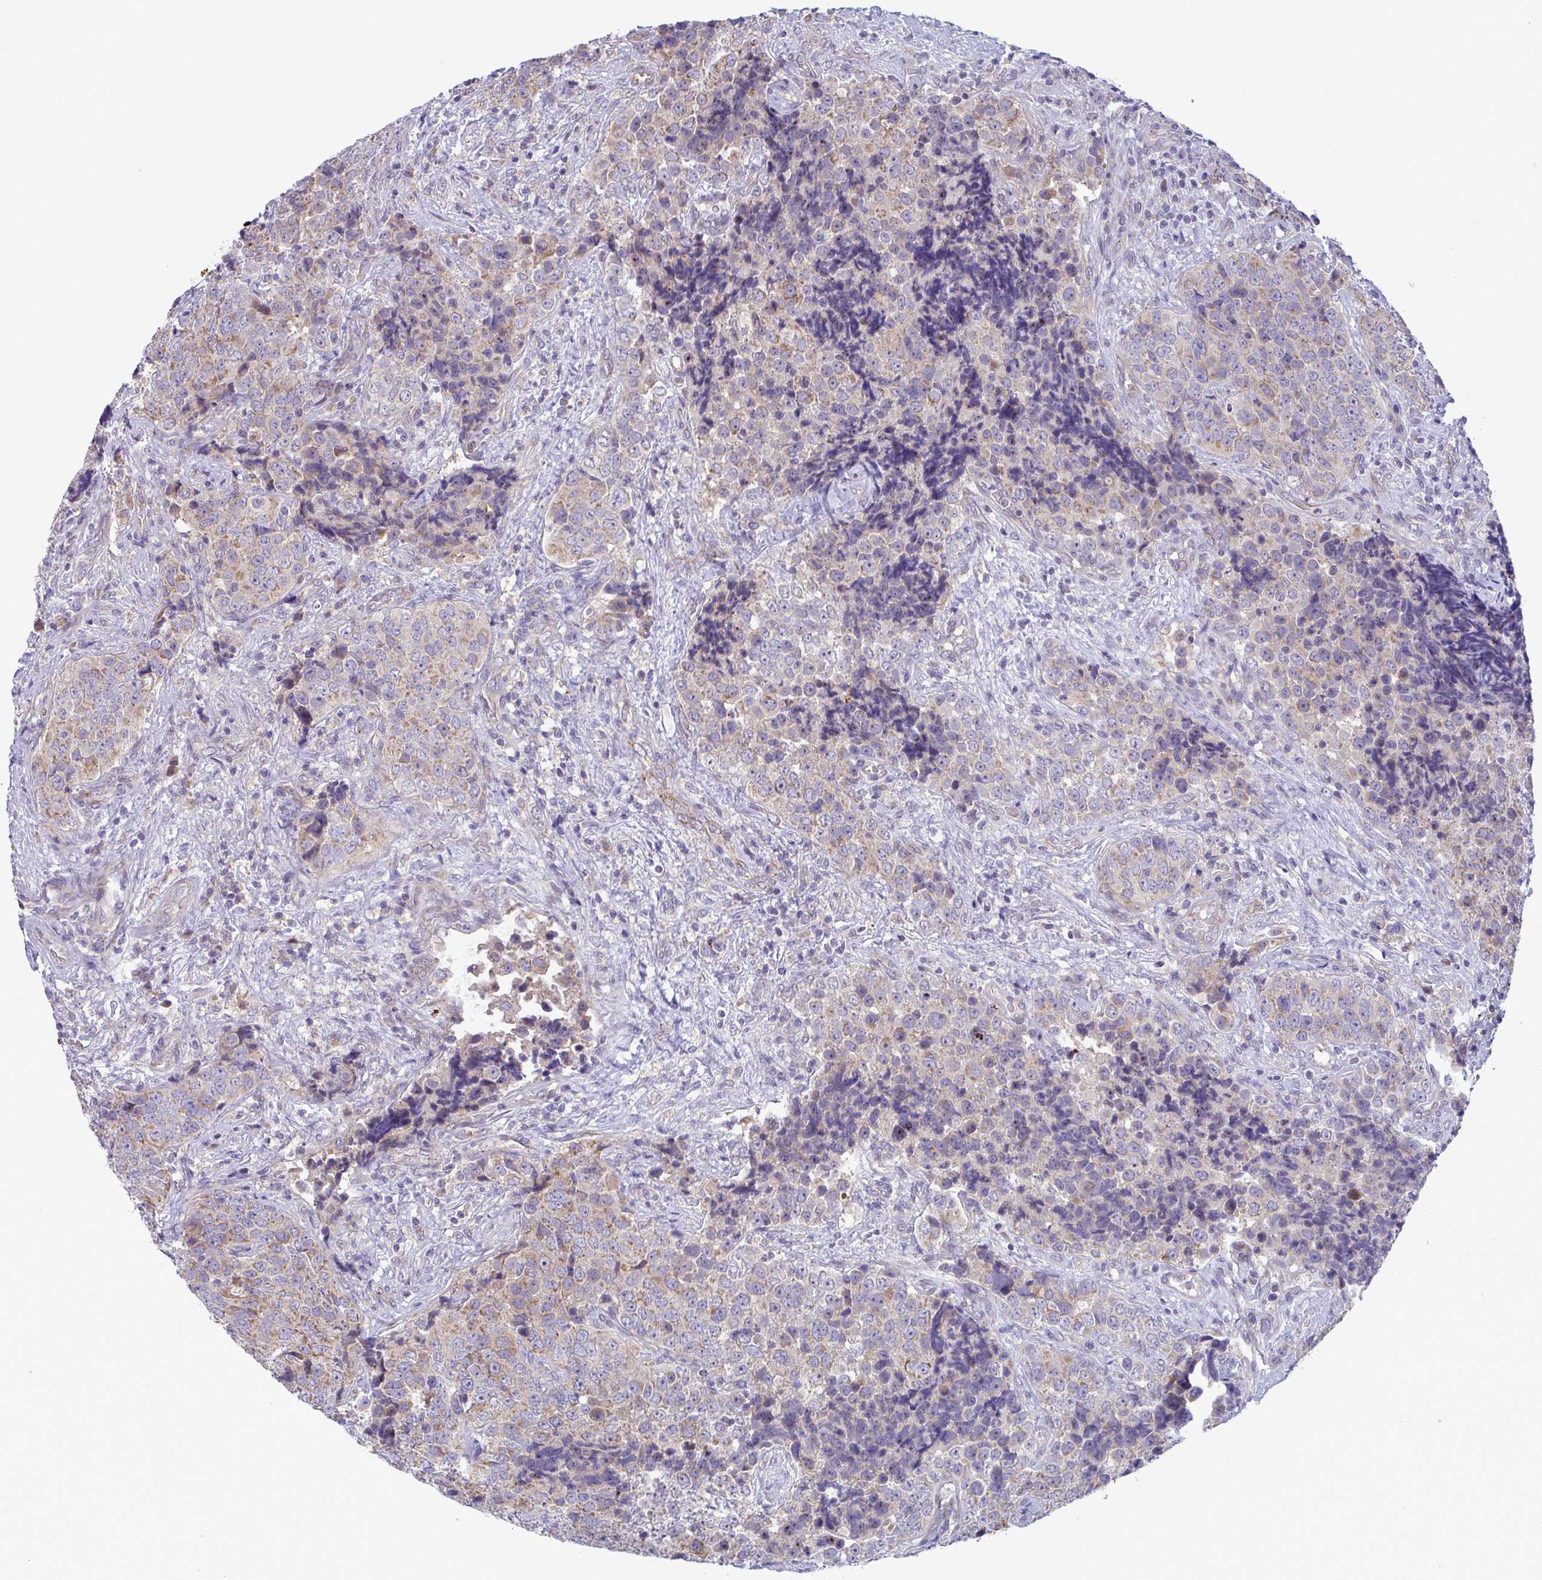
{"staining": {"intensity": "weak", "quantity": "25%-75%", "location": "cytoplasmic/membranous"}, "tissue": "urothelial cancer", "cell_type": "Tumor cells", "image_type": "cancer", "snomed": [{"axis": "morphology", "description": "Urothelial carcinoma, NOS"}, {"axis": "topography", "description": "Urinary bladder"}], "caption": "Weak cytoplasmic/membranous positivity is present in approximately 25%-75% of tumor cells in urothelial cancer.", "gene": "IL37", "patient": {"sex": "male", "age": 52}}